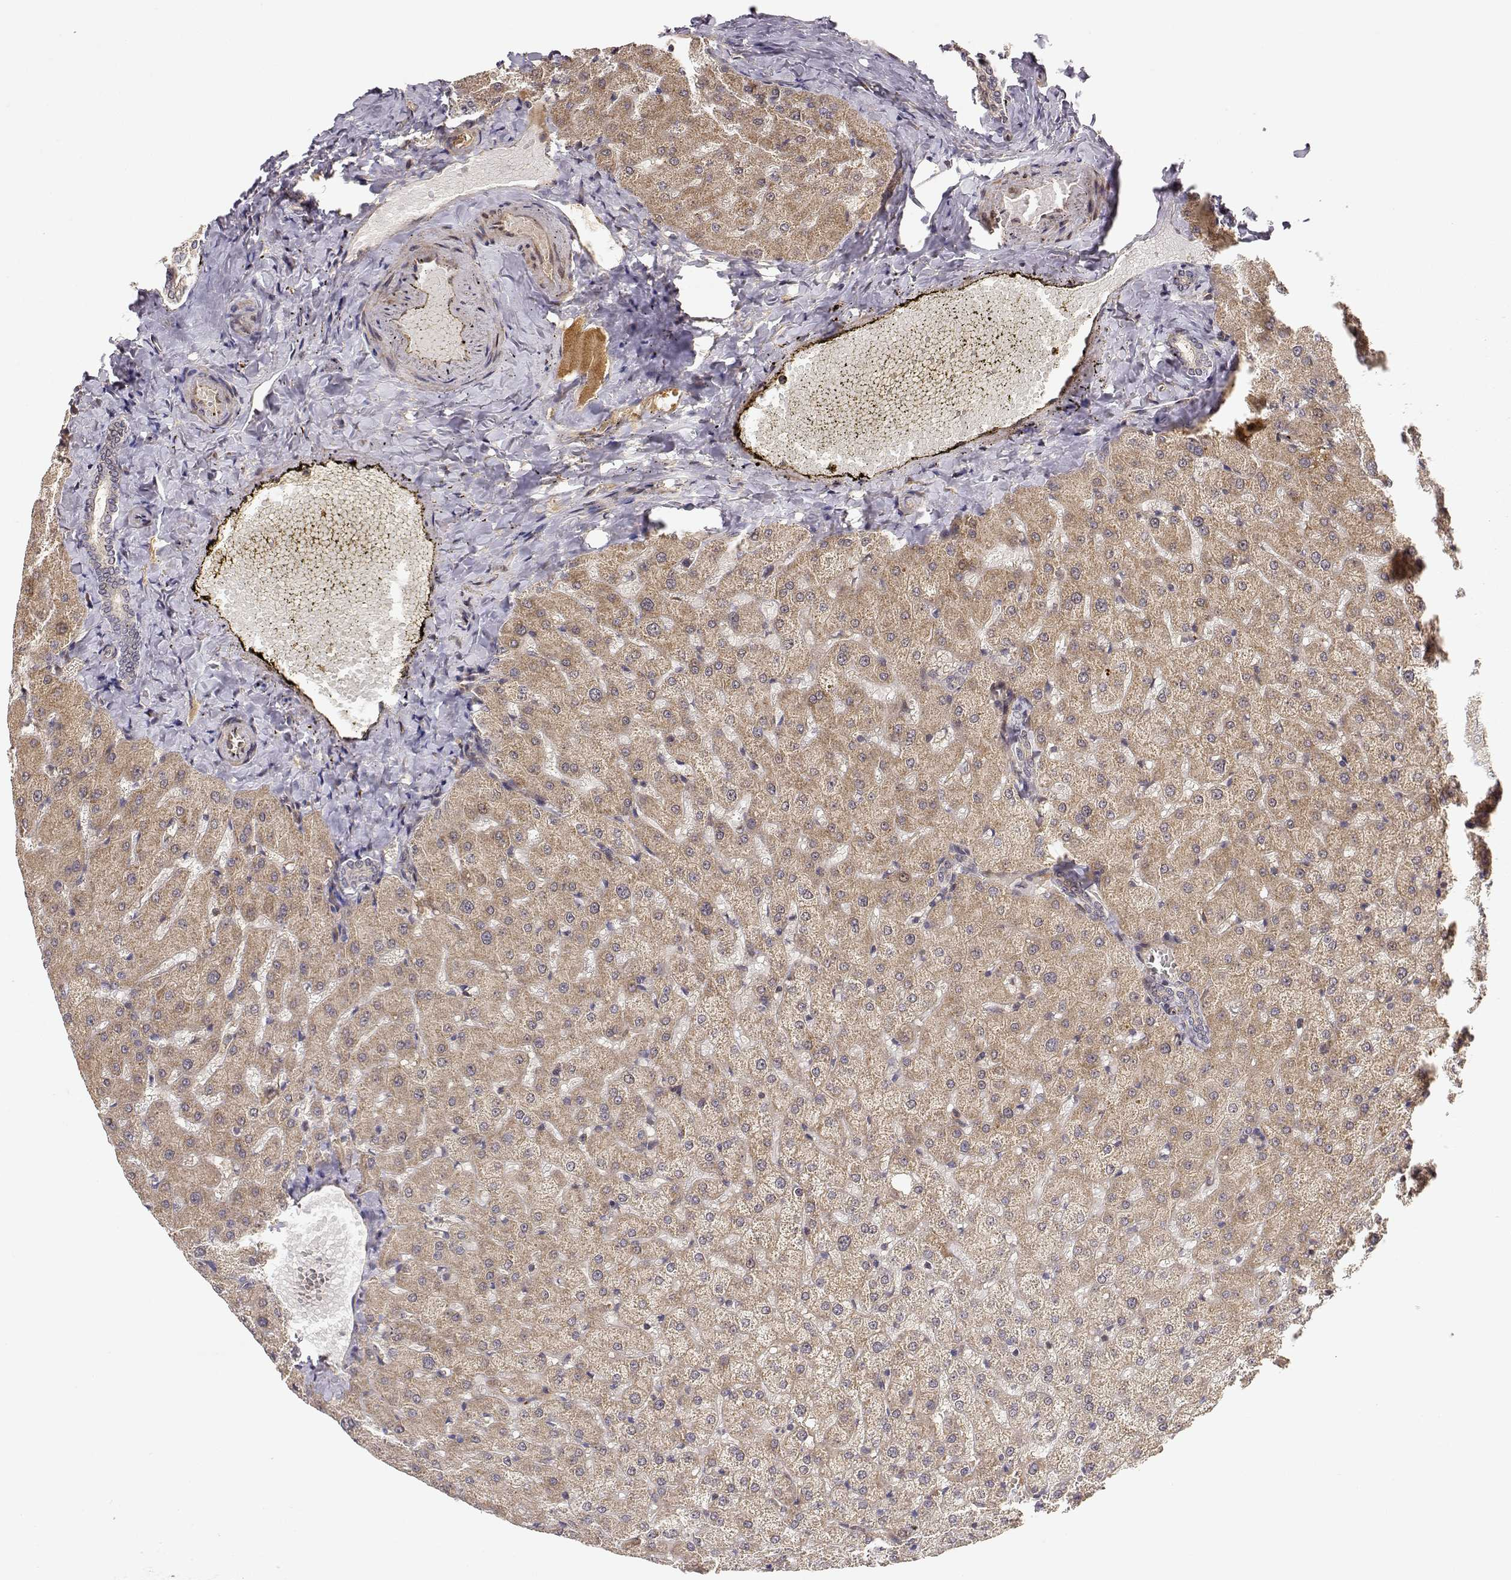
{"staining": {"intensity": "negative", "quantity": "none", "location": "none"}, "tissue": "liver", "cell_type": "Cholangiocytes", "image_type": "normal", "snomed": [{"axis": "morphology", "description": "Normal tissue, NOS"}, {"axis": "topography", "description": "Liver"}], "caption": "Immunohistochemistry (IHC) of benign liver exhibits no expression in cholangiocytes.", "gene": "PICK1", "patient": {"sex": "female", "age": 50}}